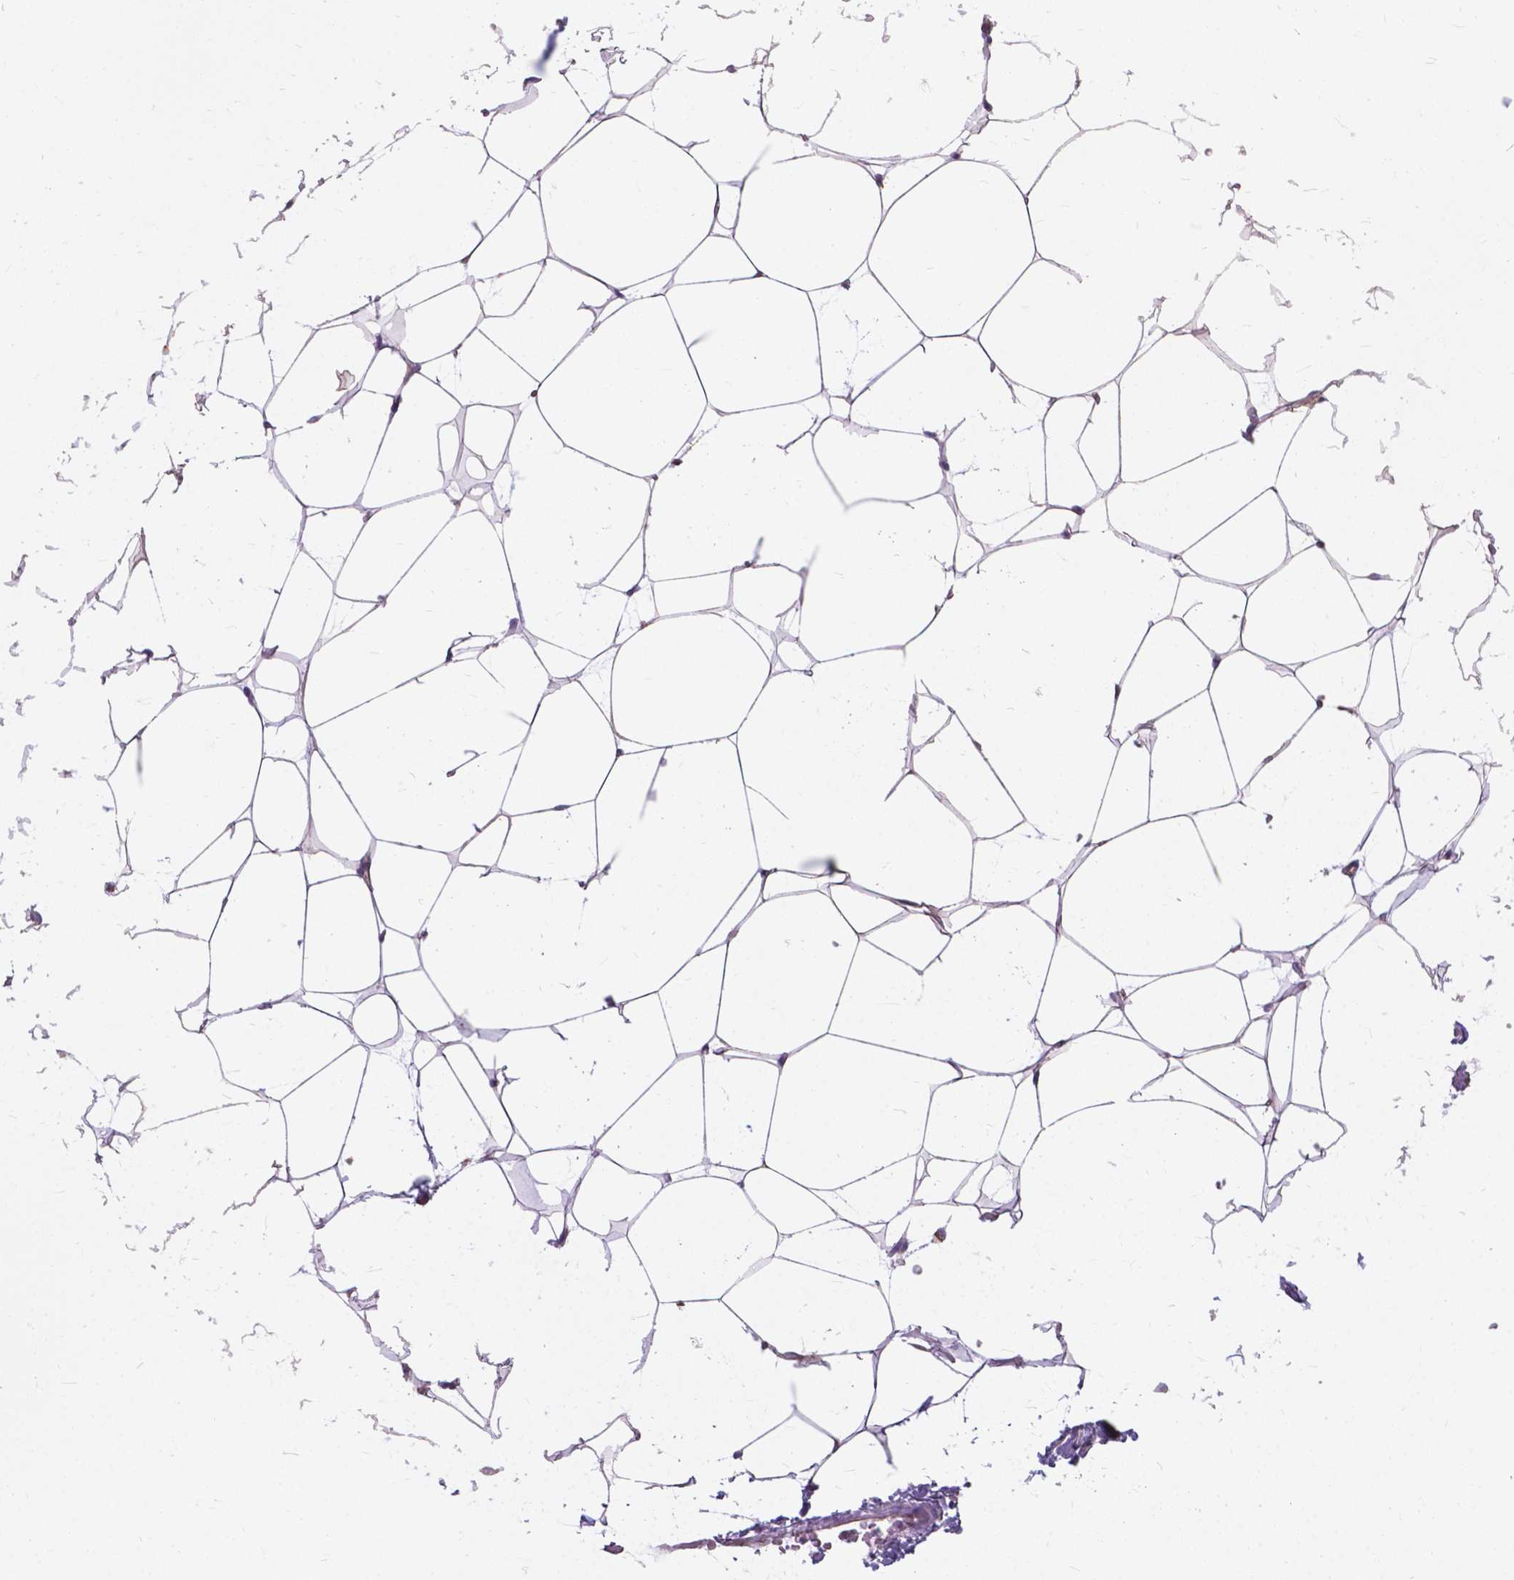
{"staining": {"intensity": "moderate", "quantity": "<25%", "location": "cytoplasmic/membranous"}, "tissue": "breast", "cell_type": "Adipocytes", "image_type": "normal", "snomed": [{"axis": "morphology", "description": "Normal tissue, NOS"}, {"axis": "topography", "description": "Breast"}], "caption": "The image shows immunohistochemical staining of normal breast. There is moderate cytoplasmic/membranous expression is appreciated in about <25% of adipocytes.", "gene": "AMOT", "patient": {"sex": "female", "age": 32}}